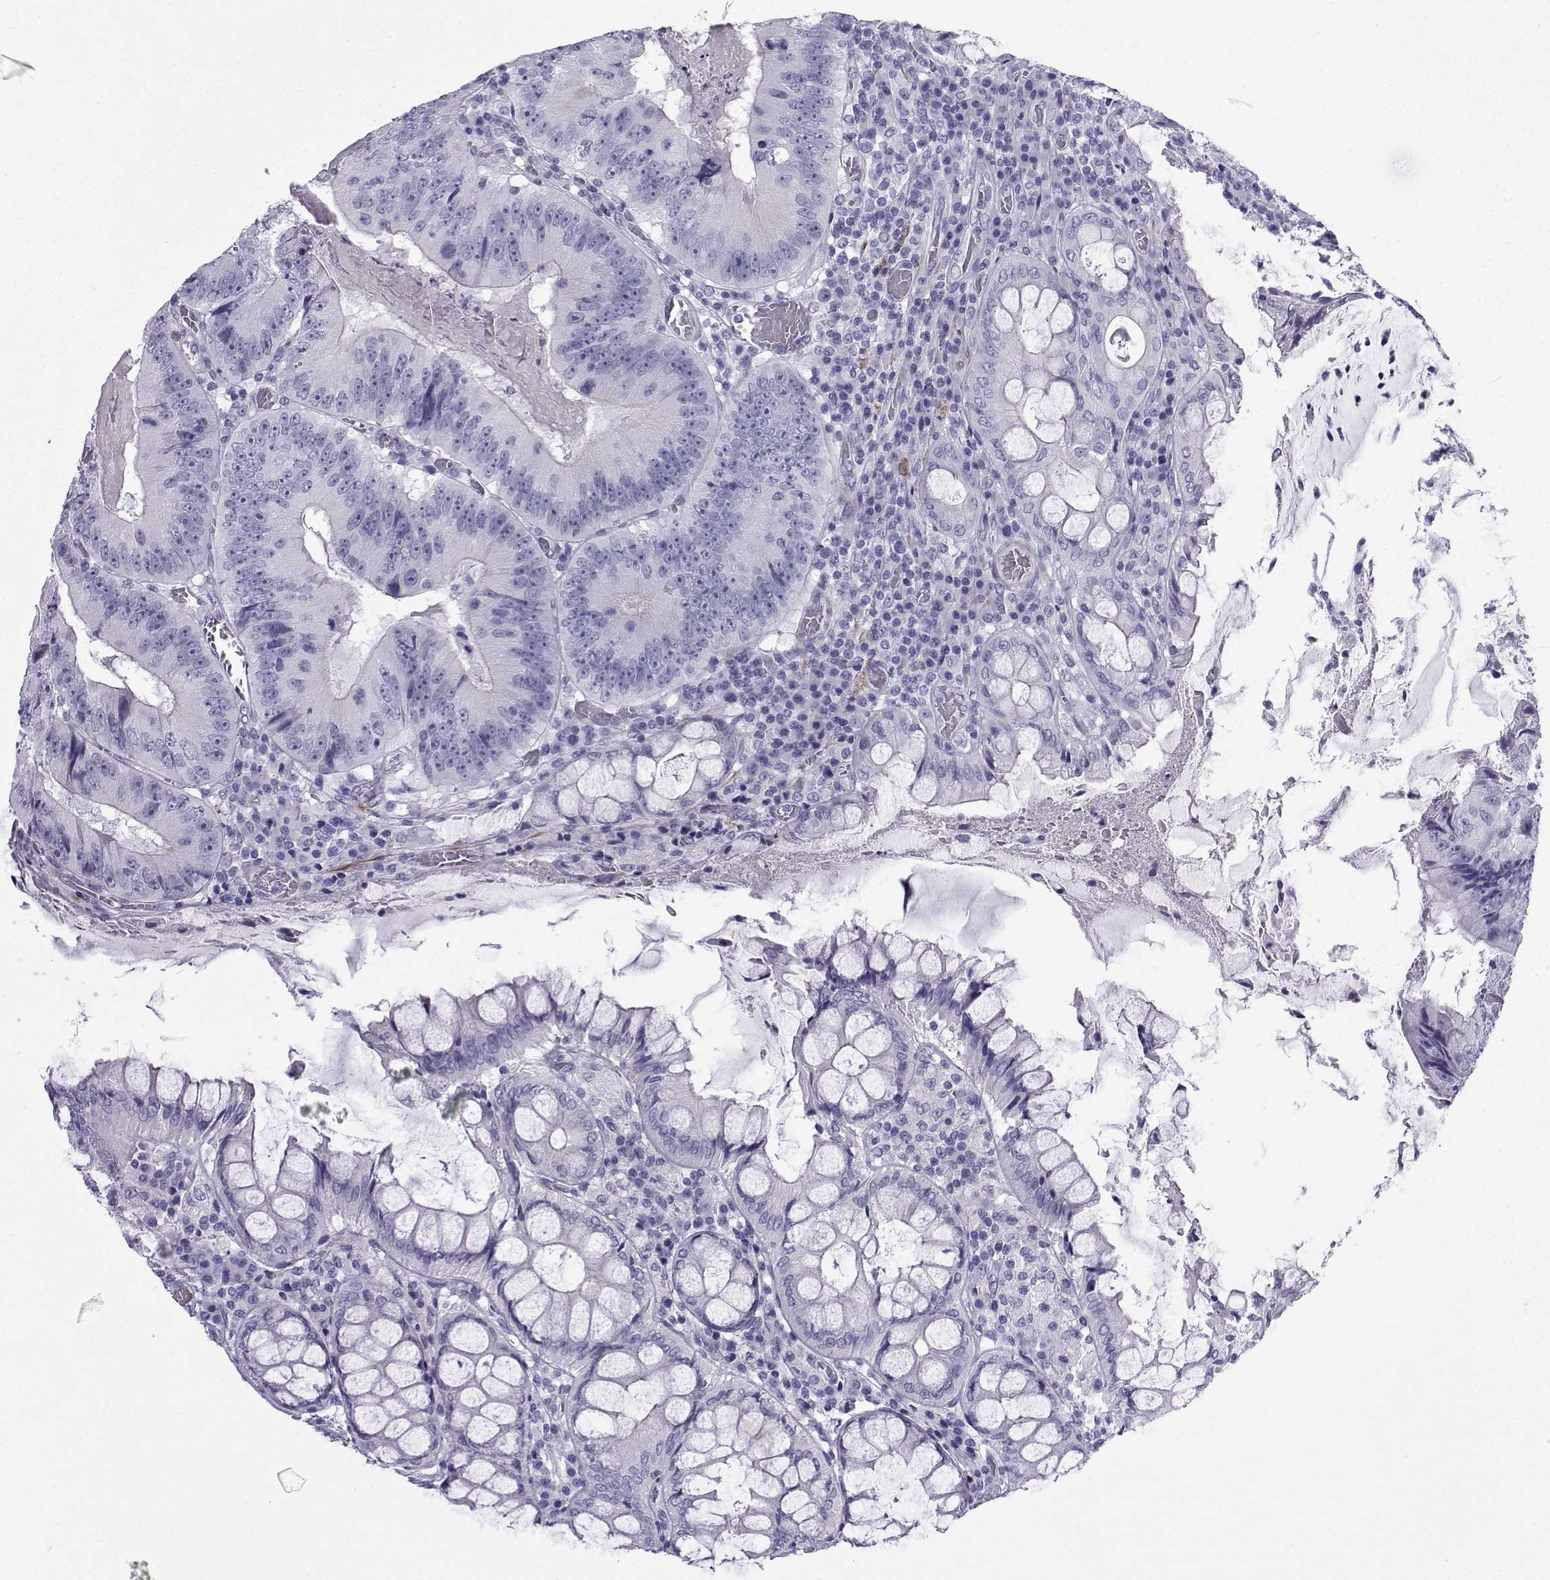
{"staining": {"intensity": "negative", "quantity": "none", "location": "none"}, "tissue": "colorectal cancer", "cell_type": "Tumor cells", "image_type": "cancer", "snomed": [{"axis": "morphology", "description": "Adenocarcinoma, NOS"}, {"axis": "topography", "description": "Colon"}], "caption": "An IHC image of colorectal cancer (adenocarcinoma) is shown. There is no staining in tumor cells of colorectal cancer (adenocarcinoma). Brightfield microscopy of immunohistochemistry (IHC) stained with DAB (3,3'-diaminobenzidine) (brown) and hematoxylin (blue), captured at high magnification.", "gene": "KCNF1", "patient": {"sex": "female", "age": 86}}